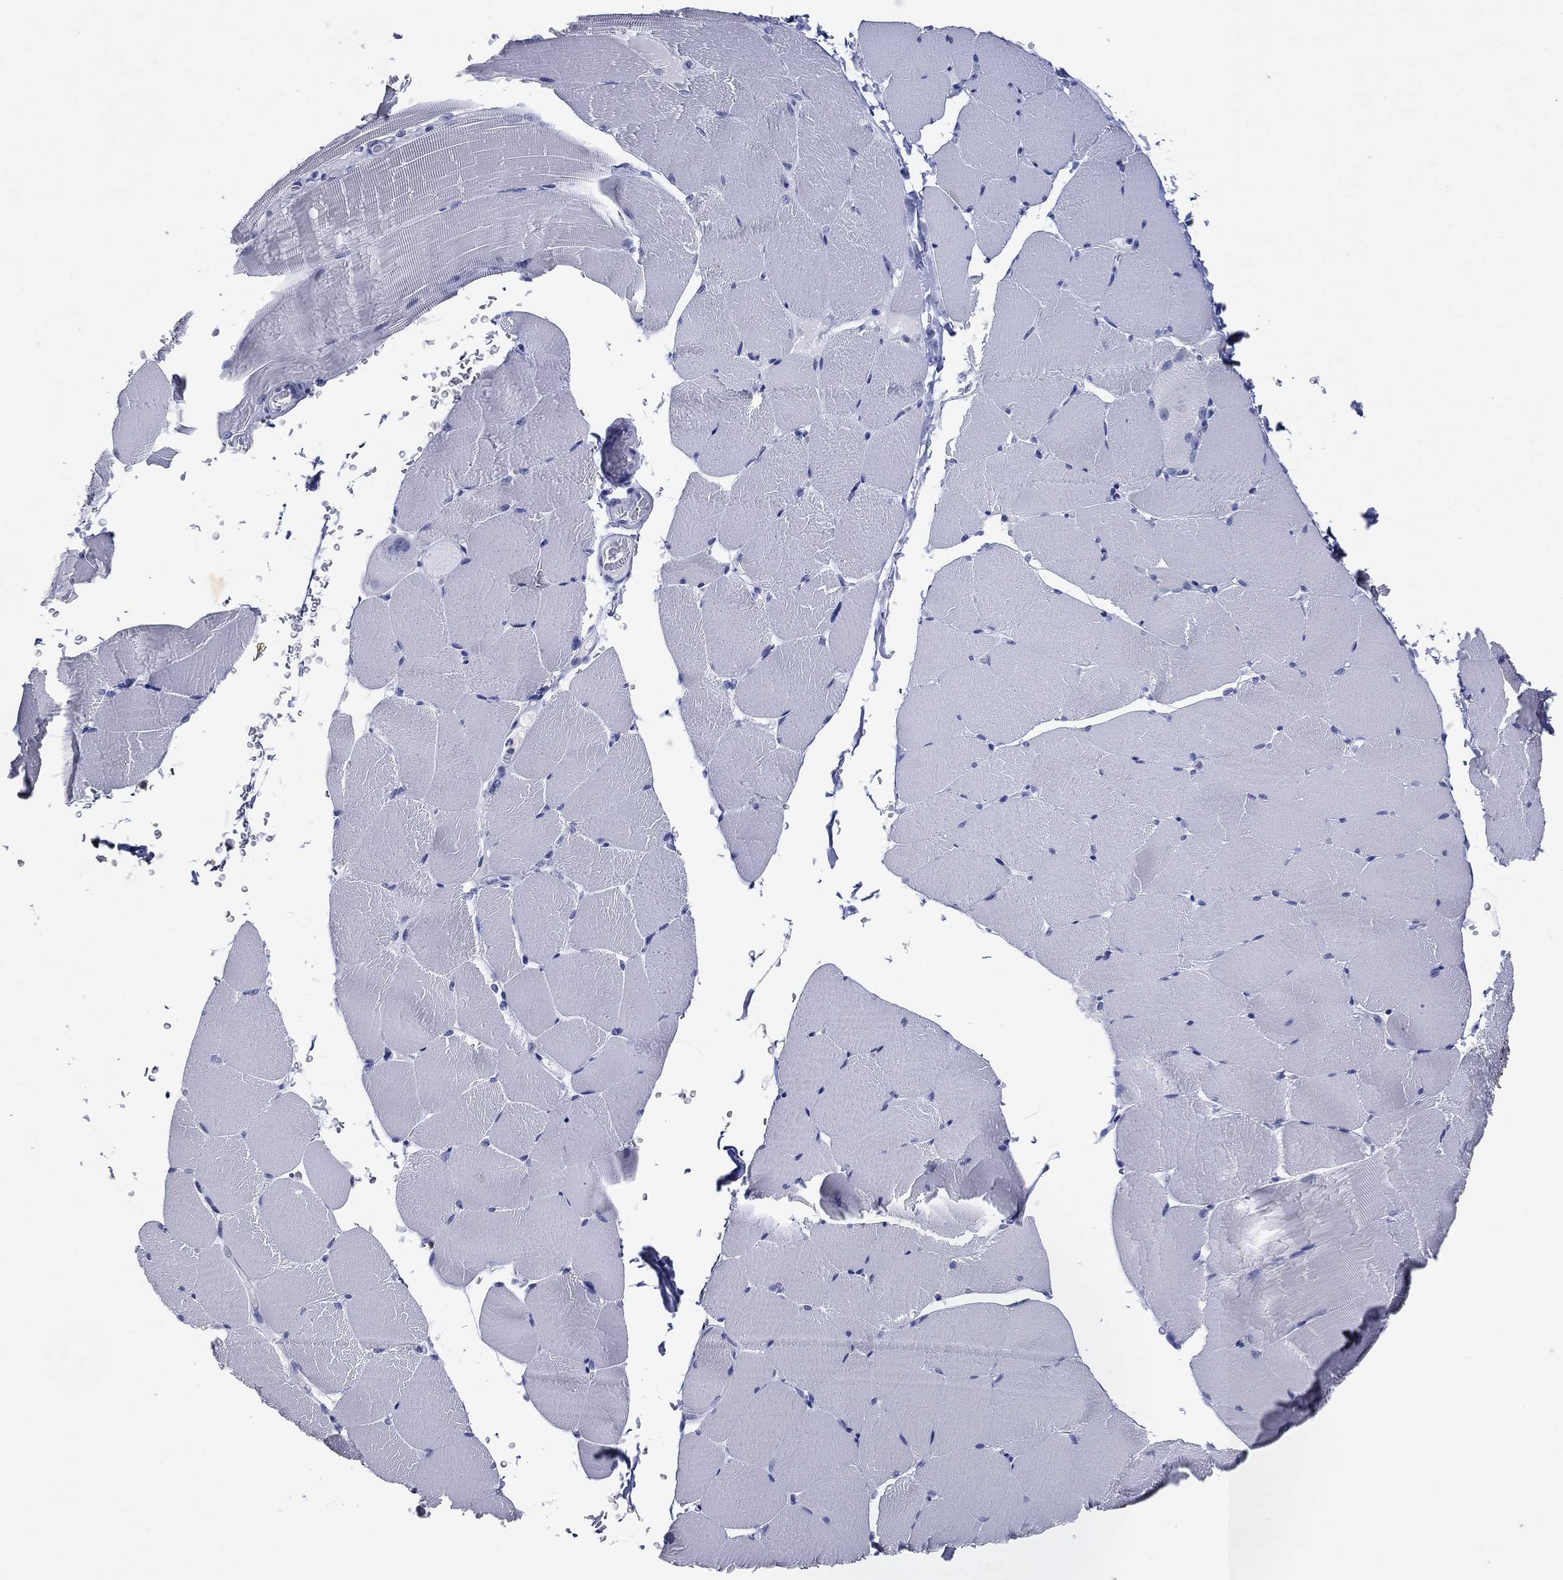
{"staining": {"intensity": "negative", "quantity": "none", "location": "none"}, "tissue": "skeletal muscle", "cell_type": "Myocytes", "image_type": "normal", "snomed": [{"axis": "morphology", "description": "Normal tissue, NOS"}, {"axis": "topography", "description": "Skeletal muscle"}], "caption": "Immunohistochemistry histopathology image of unremarkable skeletal muscle: human skeletal muscle stained with DAB (3,3'-diaminobenzidine) displays no significant protein expression in myocytes.", "gene": "KRT7", "patient": {"sex": "female", "age": 37}}